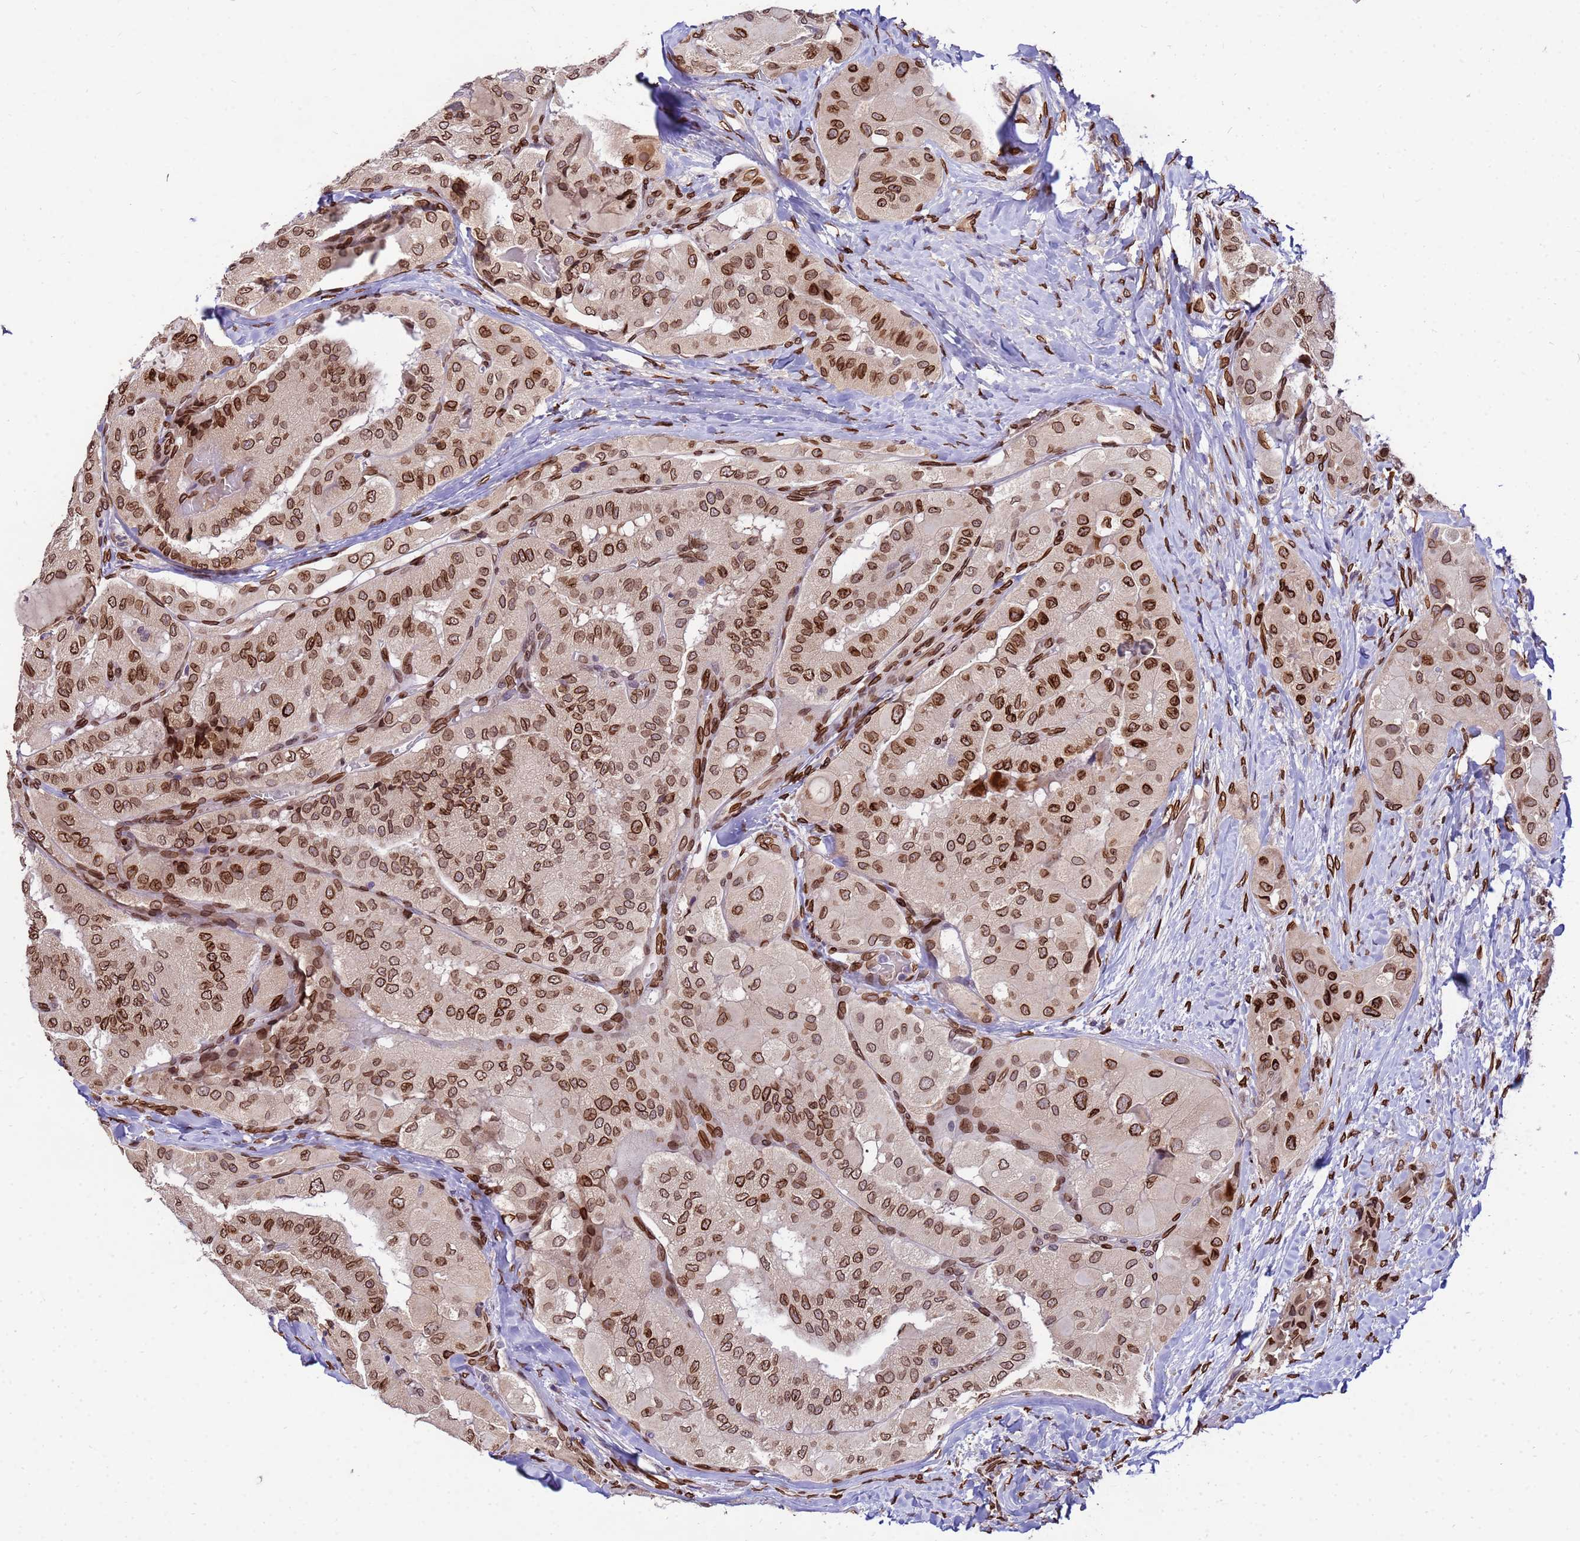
{"staining": {"intensity": "strong", "quantity": ">75%", "location": "cytoplasmic/membranous,nuclear"}, "tissue": "thyroid cancer", "cell_type": "Tumor cells", "image_type": "cancer", "snomed": [{"axis": "morphology", "description": "Normal tissue, NOS"}, {"axis": "morphology", "description": "Papillary adenocarcinoma, NOS"}, {"axis": "topography", "description": "Thyroid gland"}], "caption": "High-power microscopy captured an immunohistochemistry (IHC) histopathology image of thyroid papillary adenocarcinoma, revealing strong cytoplasmic/membranous and nuclear expression in approximately >75% of tumor cells. The staining was performed using DAB (3,3'-diaminobenzidine) to visualize the protein expression in brown, while the nuclei were stained in blue with hematoxylin (Magnification: 20x).", "gene": "GPR135", "patient": {"sex": "female", "age": 59}}